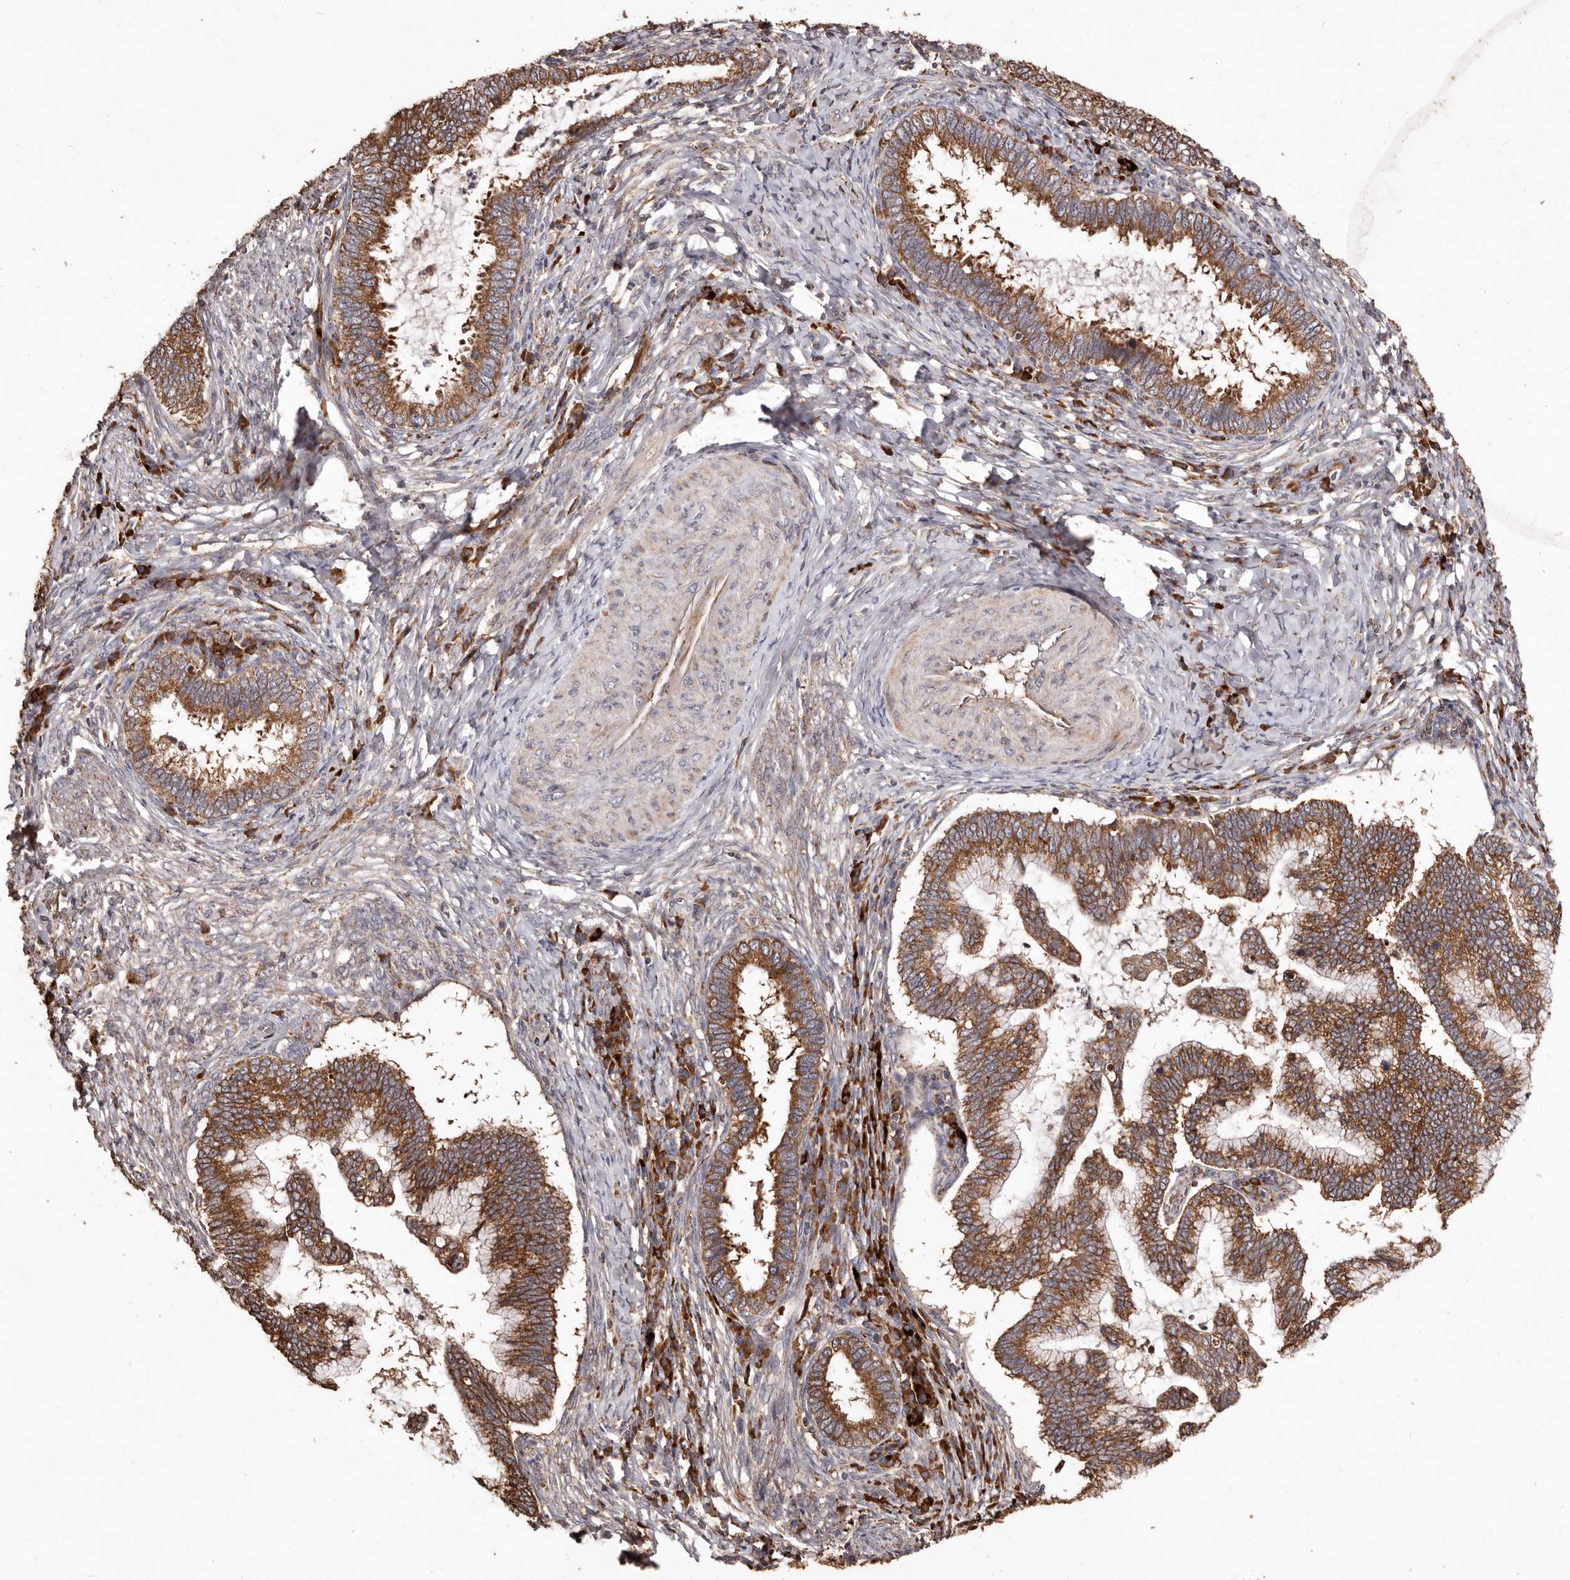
{"staining": {"intensity": "moderate", "quantity": ">75%", "location": "cytoplasmic/membranous"}, "tissue": "cervical cancer", "cell_type": "Tumor cells", "image_type": "cancer", "snomed": [{"axis": "morphology", "description": "Adenocarcinoma, NOS"}, {"axis": "topography", "description": "Cervix"}], "caption": "Approximately >75% of tumor cells in human cervical cancer (adenocarcinoma) reveal moderate cytoplasmic/membranous protein staining as visualized by brown immunohistochemical staining.", "gene": "STEAP2", "patient": {"sex": "female", "age": 36}}